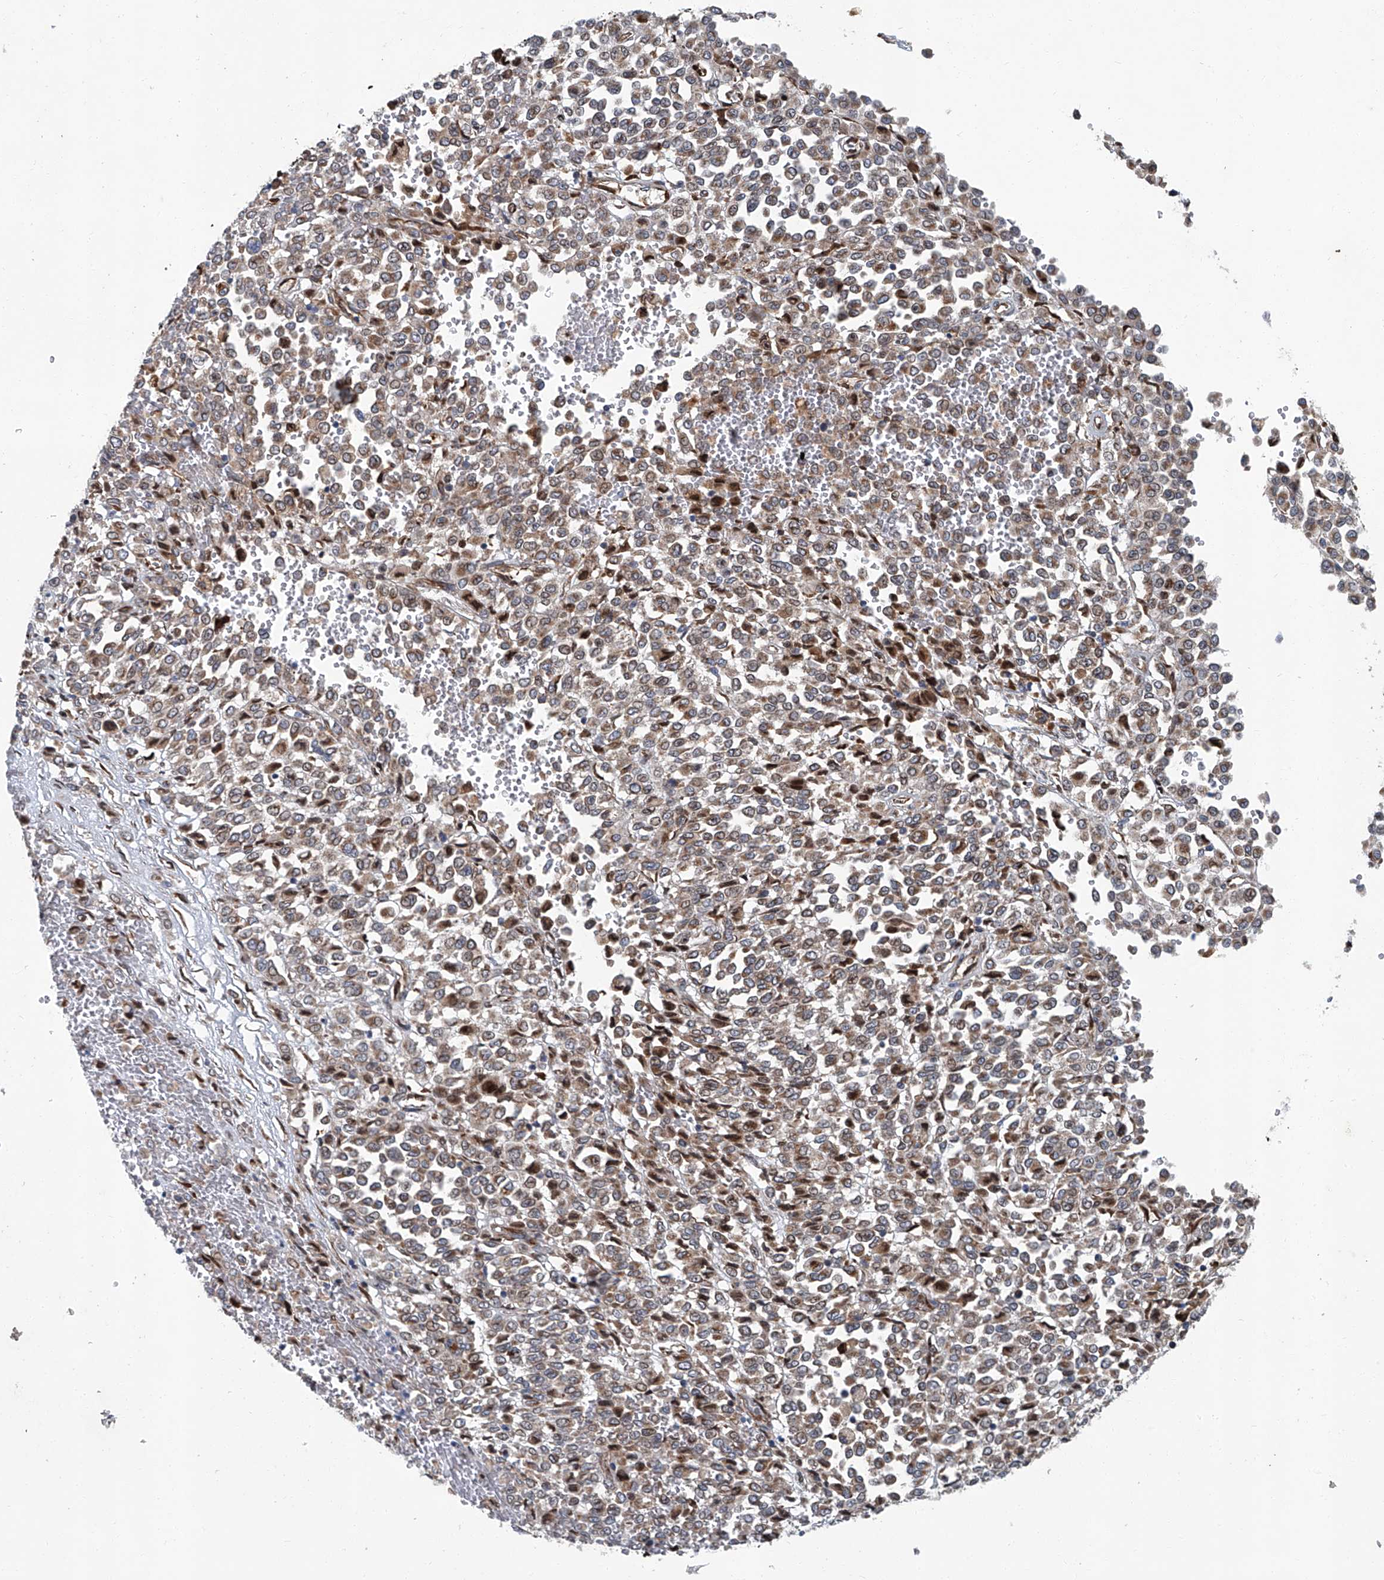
{"staining": {"intensity": "weak", "quantity": ">75%", "location": "cytoplasmic/membranous"}, "tissue": "melanoma", "cell_type": "Tumor cells", "image_type": "cancer", "snomed": [{"axis": "morphology", "description": "Malignant melanoma, Metastatic site"}, {"axis": "topography", "description": "Pancreas"}], "caption": "Approximately >75% of tumor cells in malignant melanoma (metastatic site) demonstrate weak cytoplasmic/membranous protein expression as visualized by brown immunohistochemical staining.", "gene": "GPR132", "patient": {"sex": "female", "age": 30}}